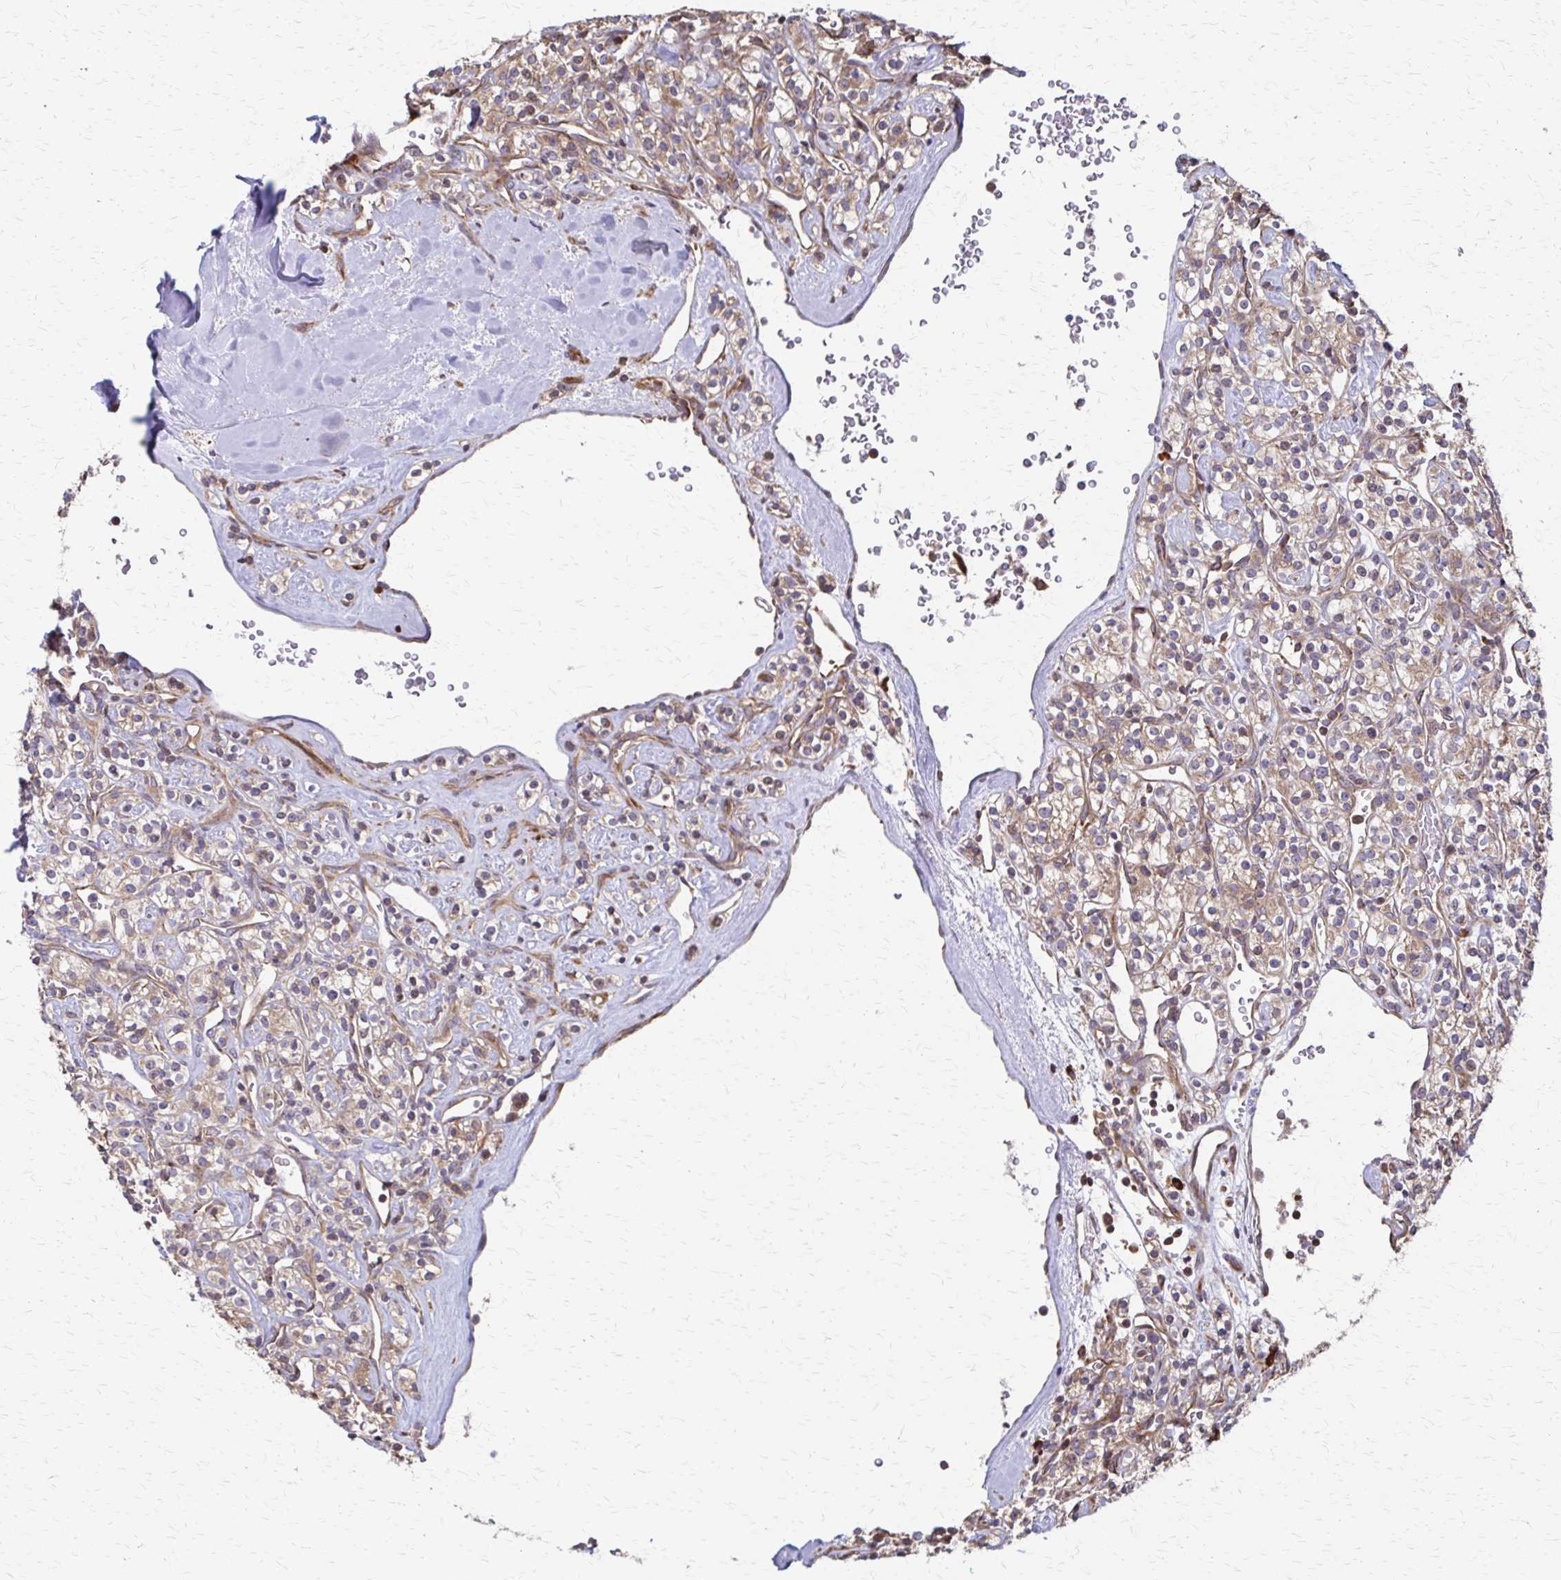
{"staining": {"intensity": "moderate", "quantity": "25%-75%", "location": "cytoplasmic/membranous"}, "tissue": "renal cancer", "cell_type": "Tumor cells", "image_type": "cancer", "snomed": [{"axis": "morphology", "description": "Adenocarcinoma, NOS"}, {"axis": "topography", "description": "Kidney"}], "caption": "This is a histology image of immunohistochemistry (IHC) staining of renal cancer (adenocarcinoma), which shows moderate positivity in the cytoplasmic/membranous of tumor cells.", "gene": "EEF2", "patient": {"sex": "male", "age": 77}}